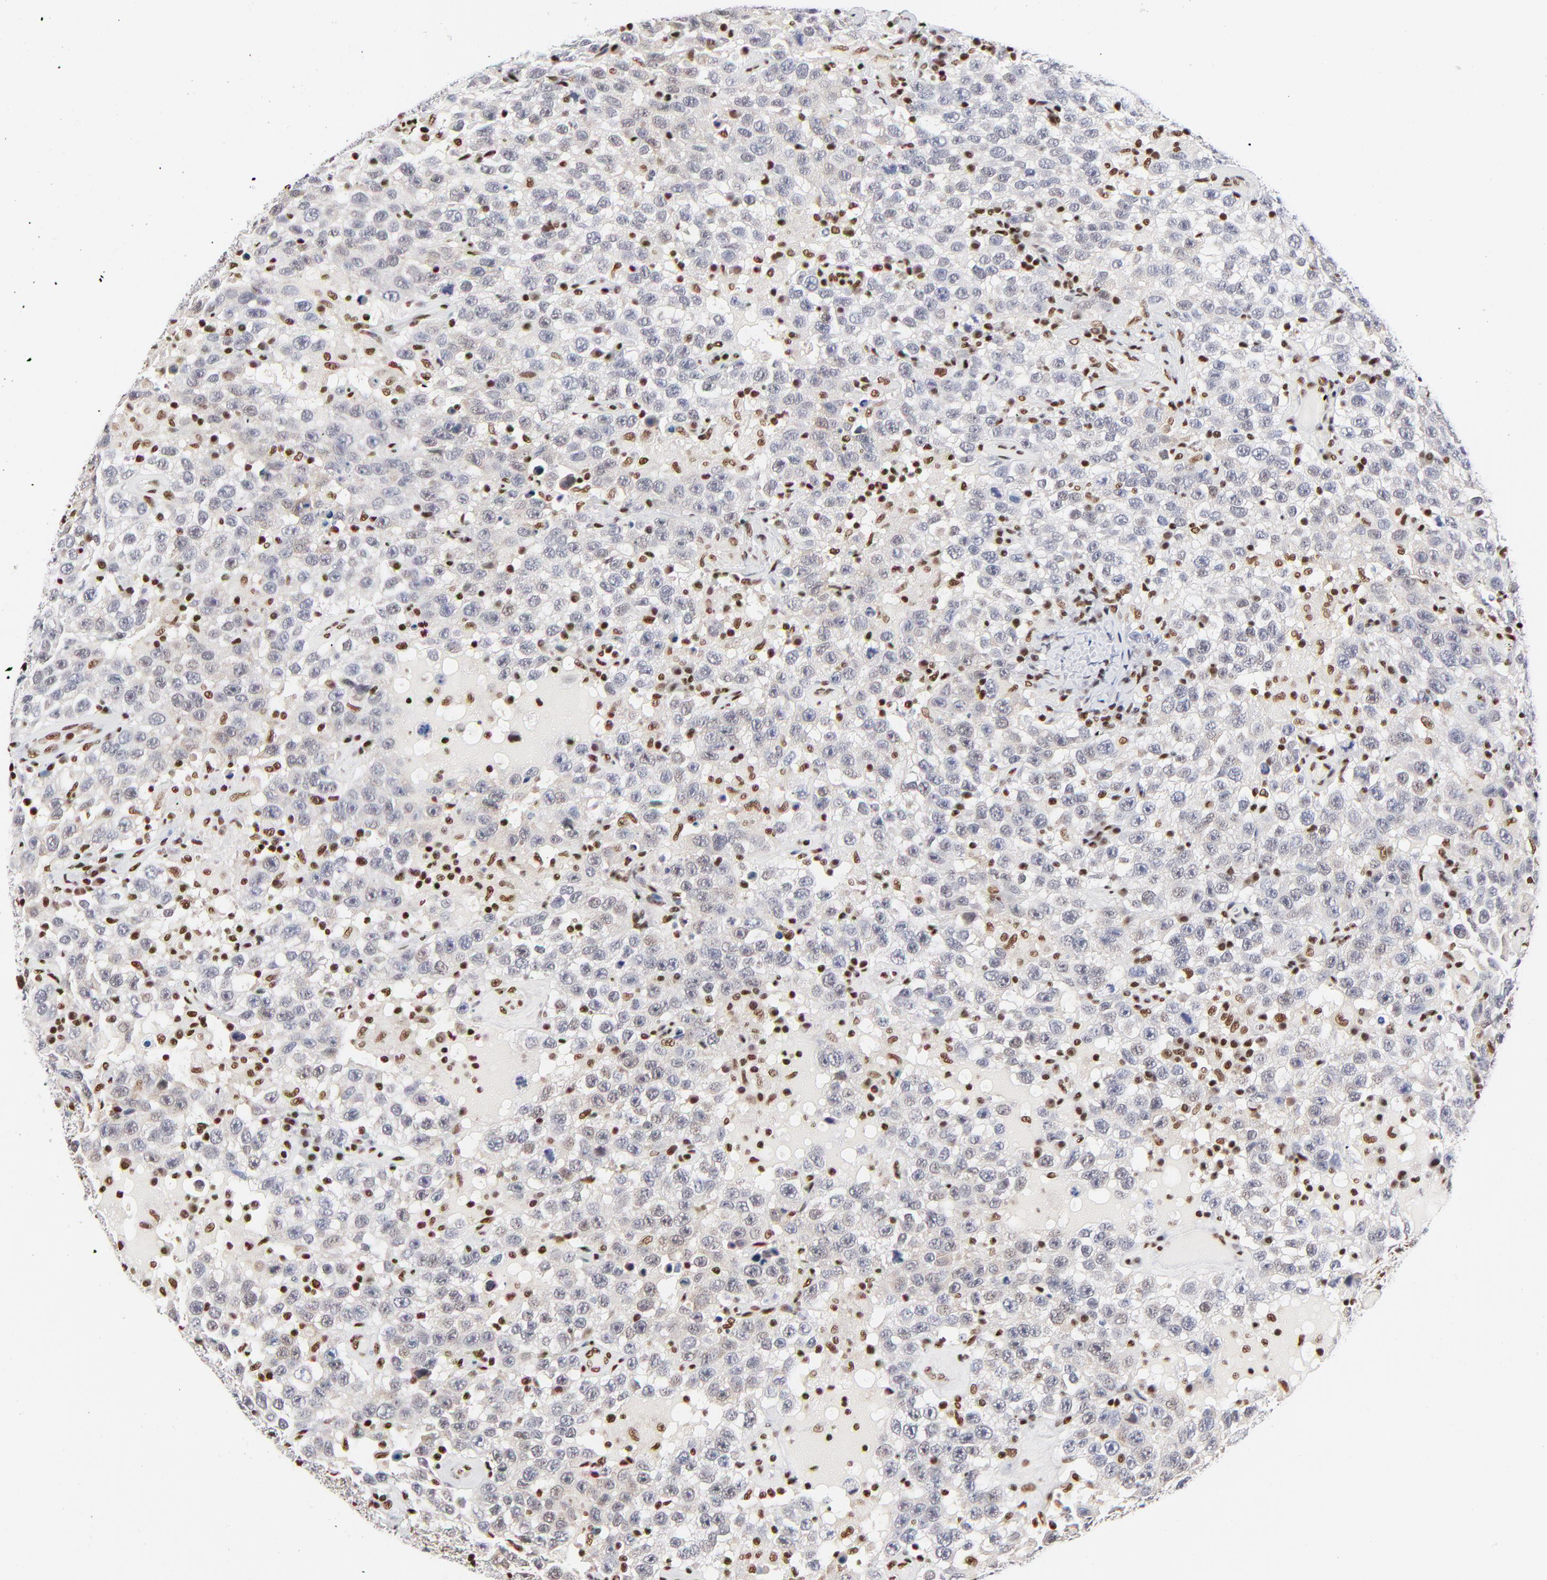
{"staining": {"intensity": "weak", "quantity": "25%-75%", "location": "cytoplasmic/membranous"}, "tissue": "testis cancer", "cell_type": "Tumor cells", "image_type": "cancer", "snomed": [{"axis": "morphology", "description": "Seminoma, NOS"}, {"axis": "topography", "description": "Testis"}], "caption": "Tumor cells demonstrate low levels of weak cytoplasmic/membranous staining in about 25%-75% of cells in human seminoma (testis). The protein is shown in brown color, while the nuclei are stained blue.", "gene": "CREB1", "patient": {"sex": "male", "age": 41}}